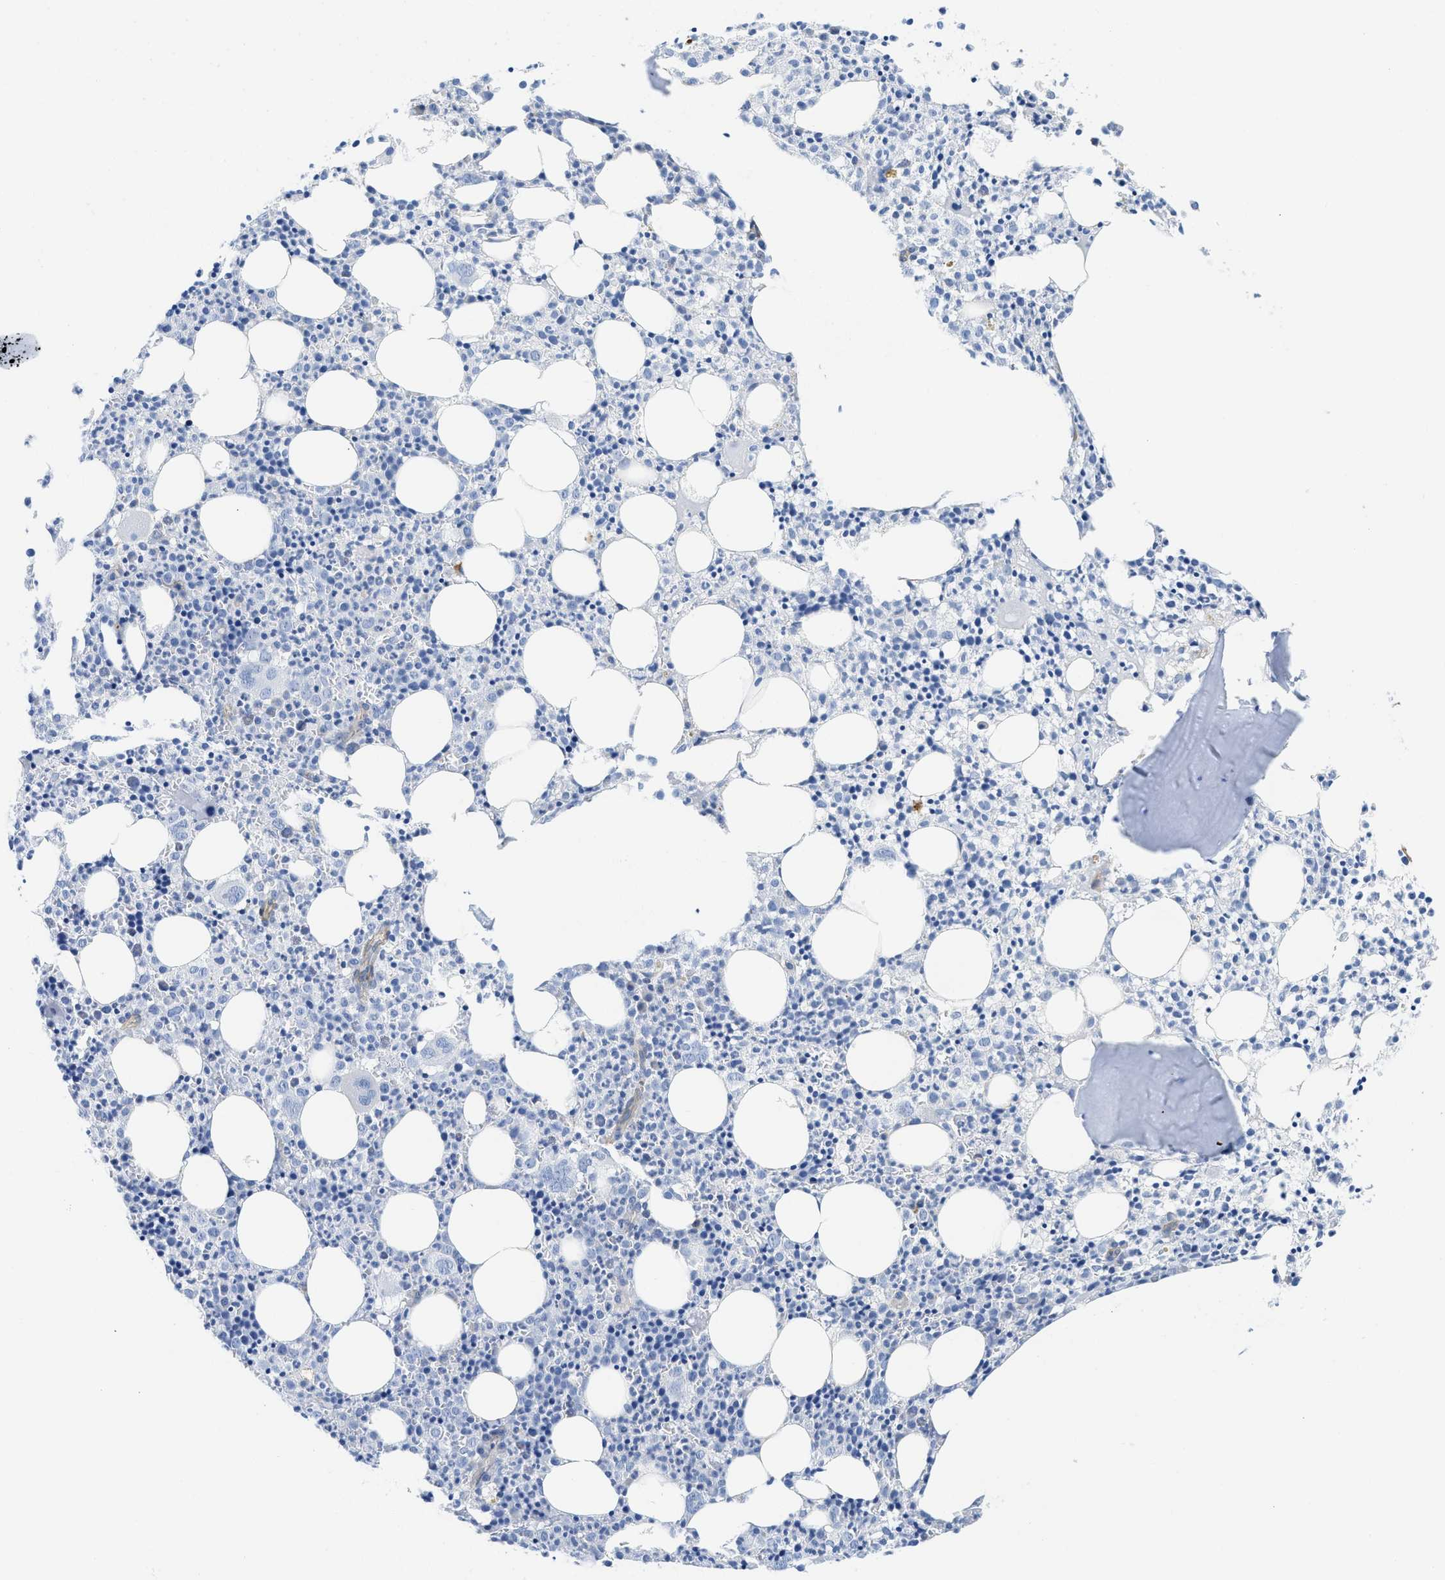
{"staining": {"intensity": "negative", "quantity": "none", "location": "none"}, "tissue": "bone marrow", "cell_type": "Hematopoietic cells", "image_type": "normal", "snomed": [{"axis": "morphology", "description": "Normal tissue, NOS"}, {"axis": "morphology", "description": "Inflammation, NOS"}, {"axis": "topography", "description": "Bone marrow"}], "caption": "This image is of unremarkable bone marrow stained with immunohistochemistry (IHC) to label a protein in brown with the nuclei are counter-stained blue. There is no positivity in hematopoietic cells. Brightfield microscopy of IHC stained with DAB (3,3'-diaminobenzidine) (brown) and hematoxylin (blue), captured at high magnification.", "gene": "TUB", "patient": {"sex": "male", "age": 25}}